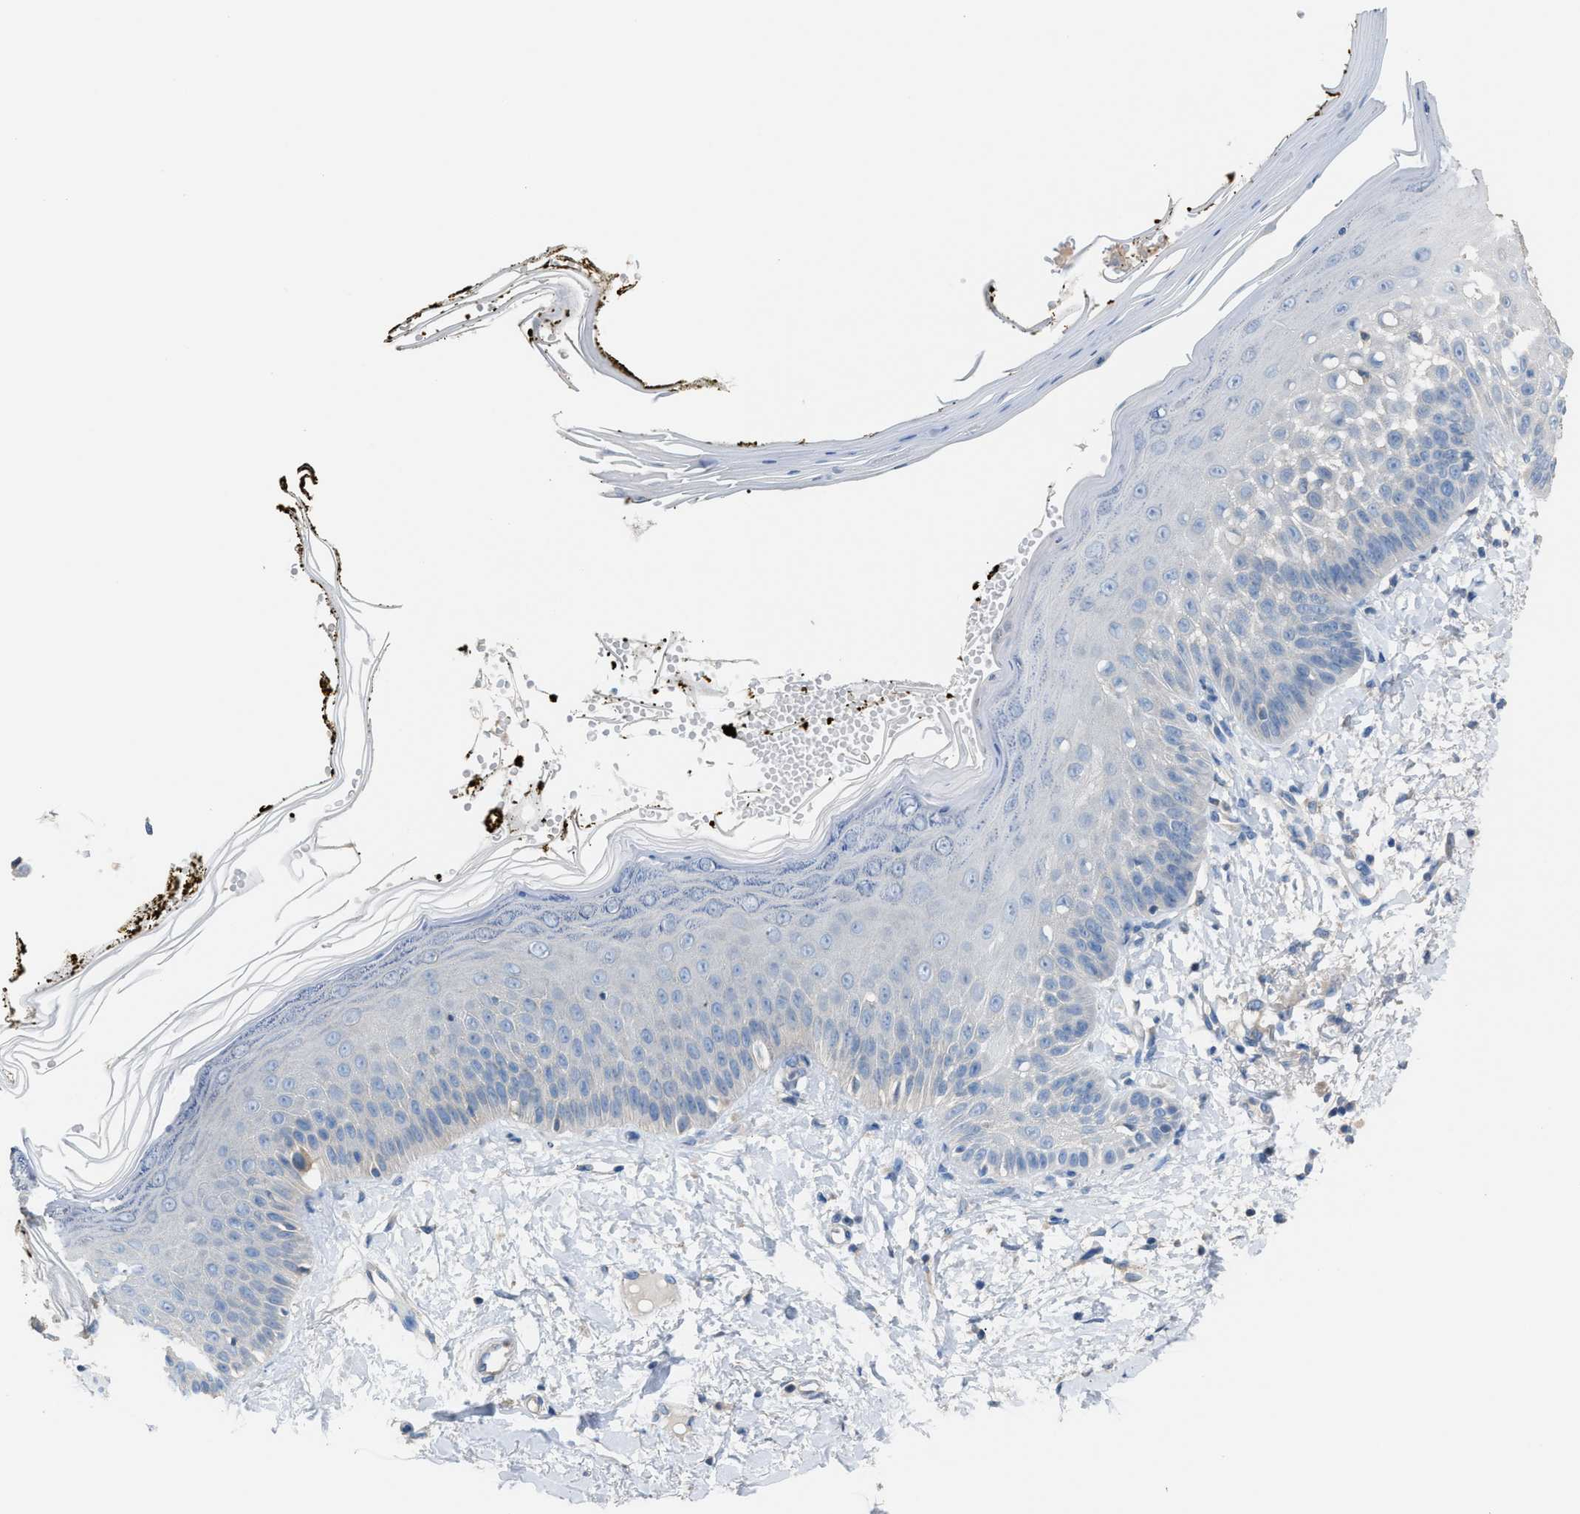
{"staining": {"intensity": "negative", "quantity": "none", "location": "none"}, "tissue": "skin", "cell_type": "Fibroblasts", "image_type": "normal", "snomed": [{"axis": "morphology", "description": "Normal tissue, NOS"}, {"axis": "topography", "description": "Skin"}, {"axis": "topography", "description": "Peripheral nerve tissue"}], "caption": "Micrograph shows no protein expression in fibroblasts of unremarkable skin.", "gene": "NQO2", "patient": {"sex": "male", "age": 24}}